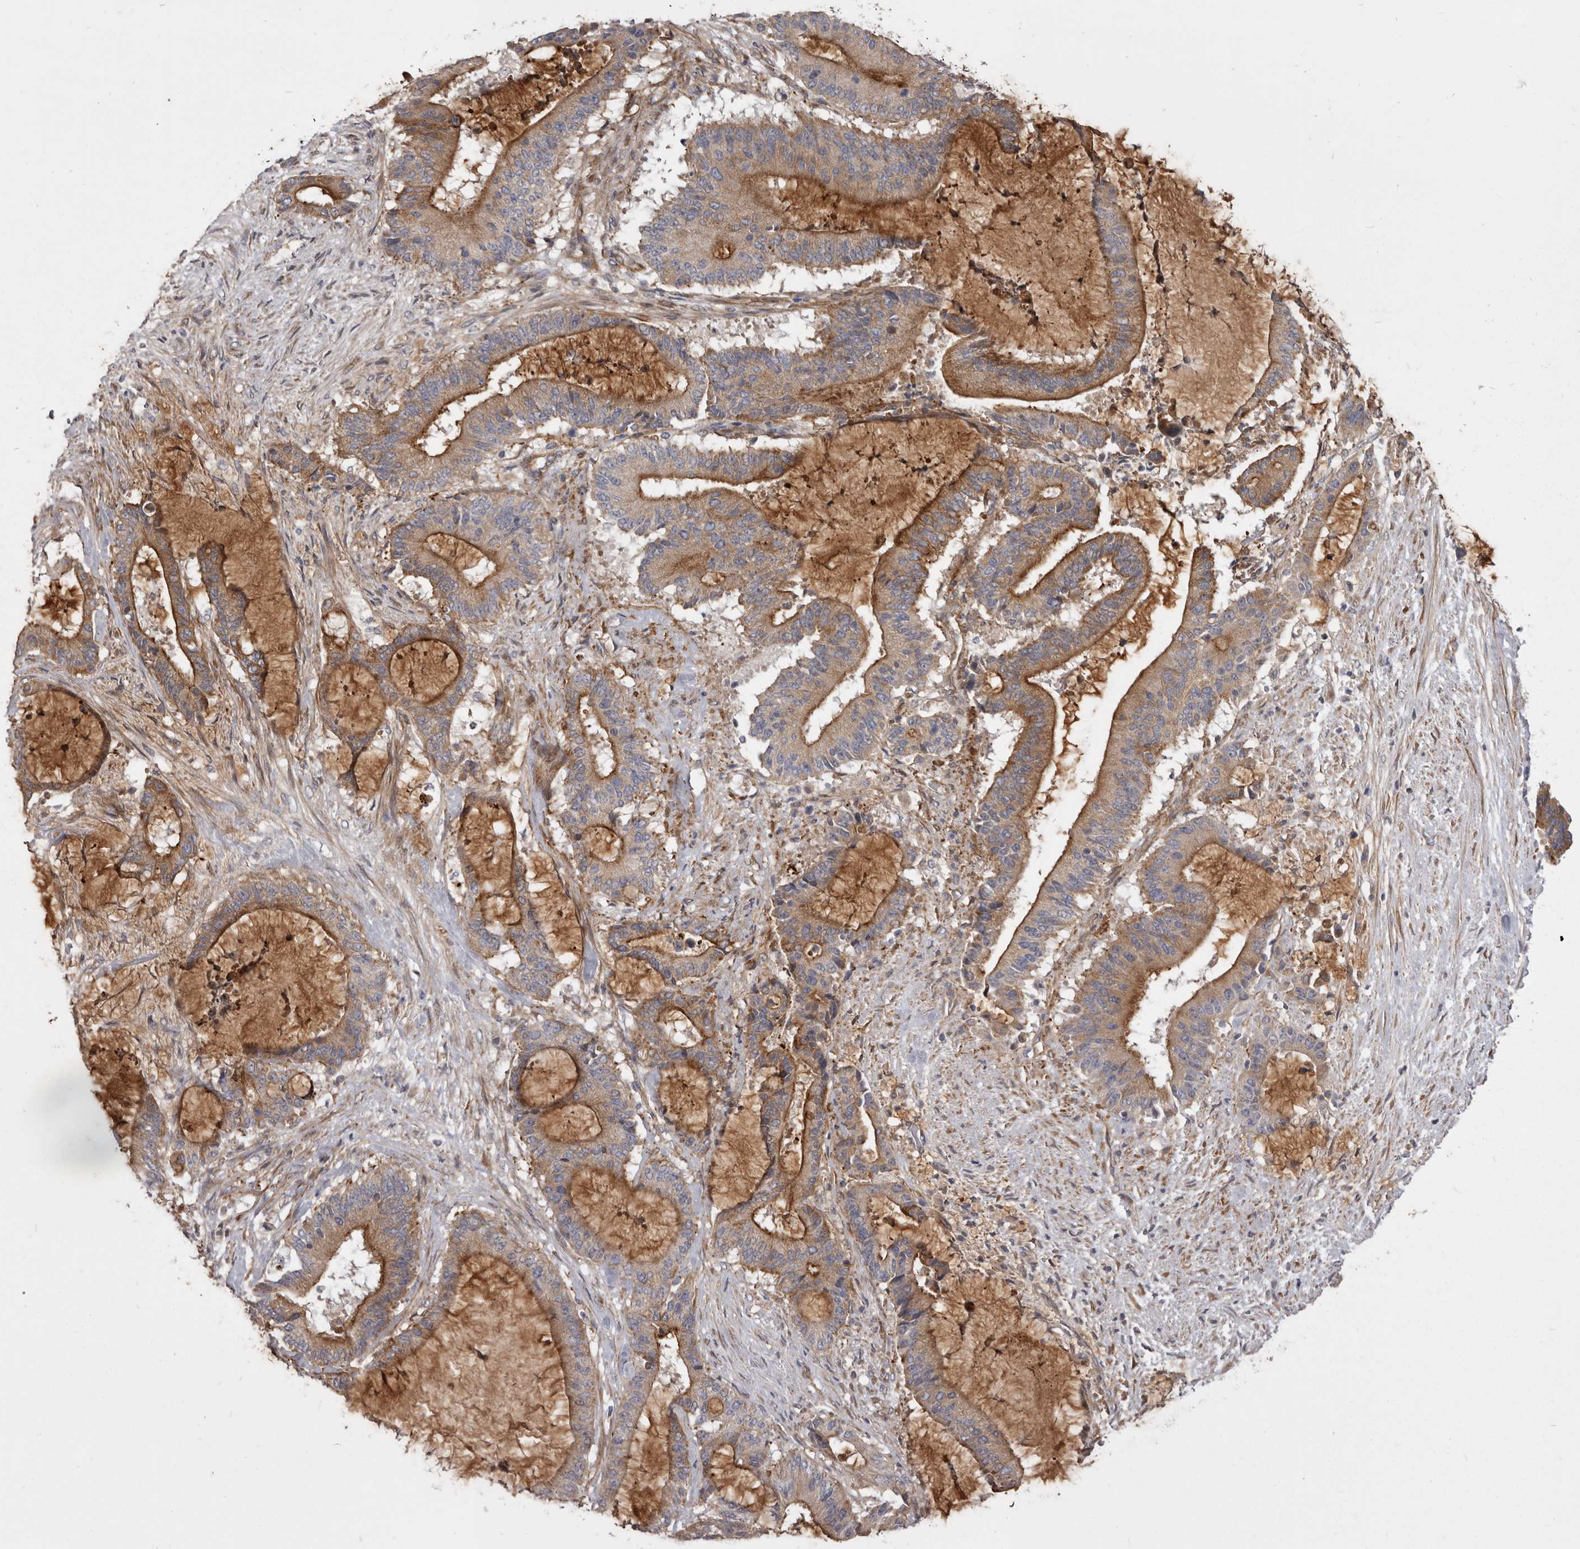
{"staining": {"intensity": "moderate", "quantity": ">75%", "location": "cytoplasmic/membranous"}, "tissue": "liver cancer", "cell_type": "Tumor cells", "image_type": "cancer", "snomed": [{"axis": "morphology", "description": "Normal tissue, NOS"}, {"axis": "morphology", "description": "Cholangiocarcinoma"}, {"axis": "topography", "description": "Liver"}, {"axis": "topography", "description": "Peripheral nerve tissue"}], "caption": "Moderate cytoplasmic/membranous protein positivity is present in approximately >75% of tumor cells in cholangiocarcinoma (liver).", "gene": "VPS45", "patient": {"sex": "female", "age": 73}}